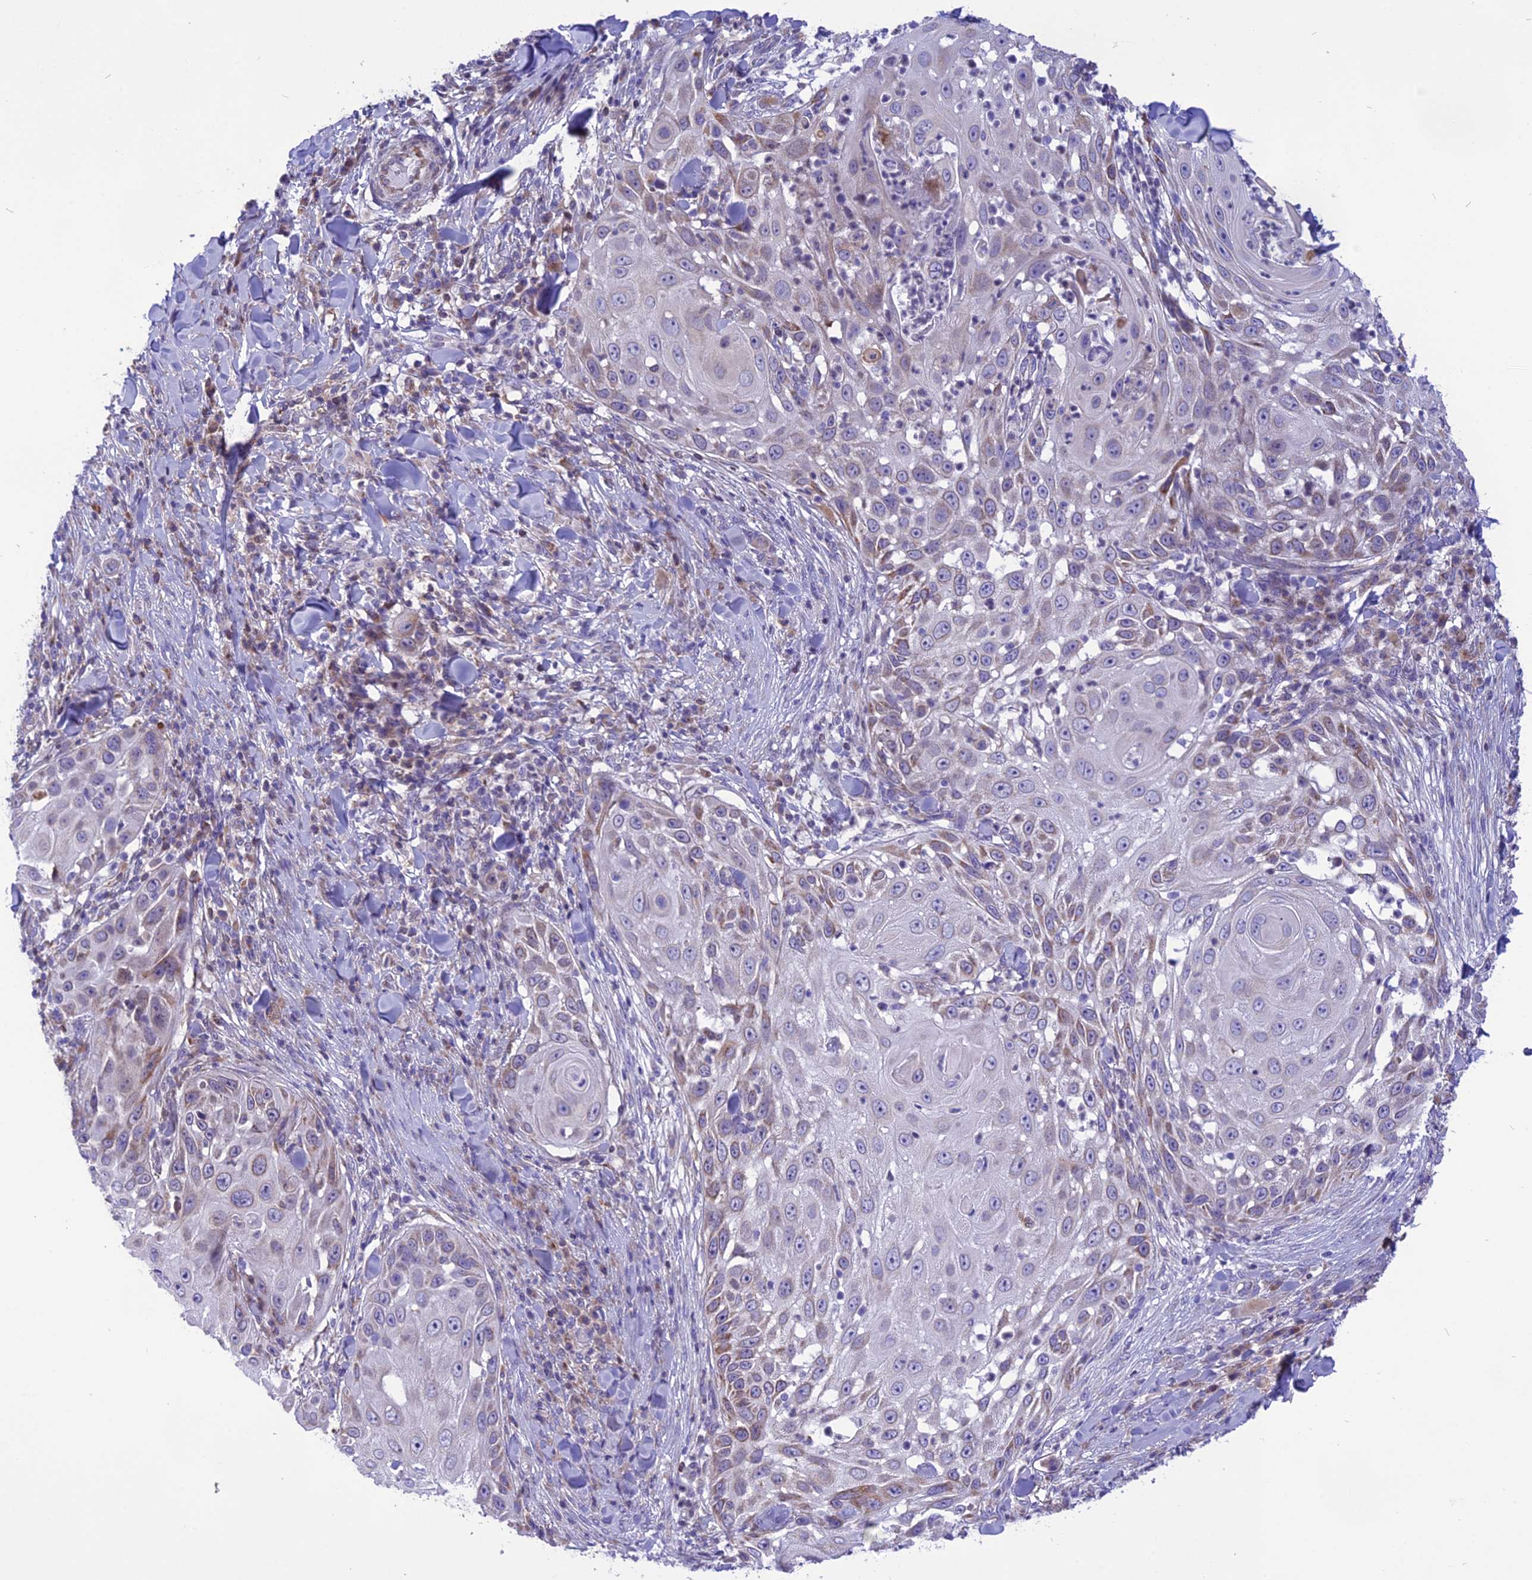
{"staining": {"intensity": "weak", "quantity": "<25%", "location": "cytoplasmic/membranous"}, "tissue": "skin cancer", "cell_type": "Tumor cells", "image_type": "cancer", "snomed": [{"axis": "morphology", "description": "Squamous cell carcinoma, NOS"}, {"axis": "topography", "description": "Skin"}], "caption": "This is an IHC image of human skin cancer. There is no positivity in tumor cells.", "gene": "DOC2B", "patient": {"sex": "female", "age": 44}}